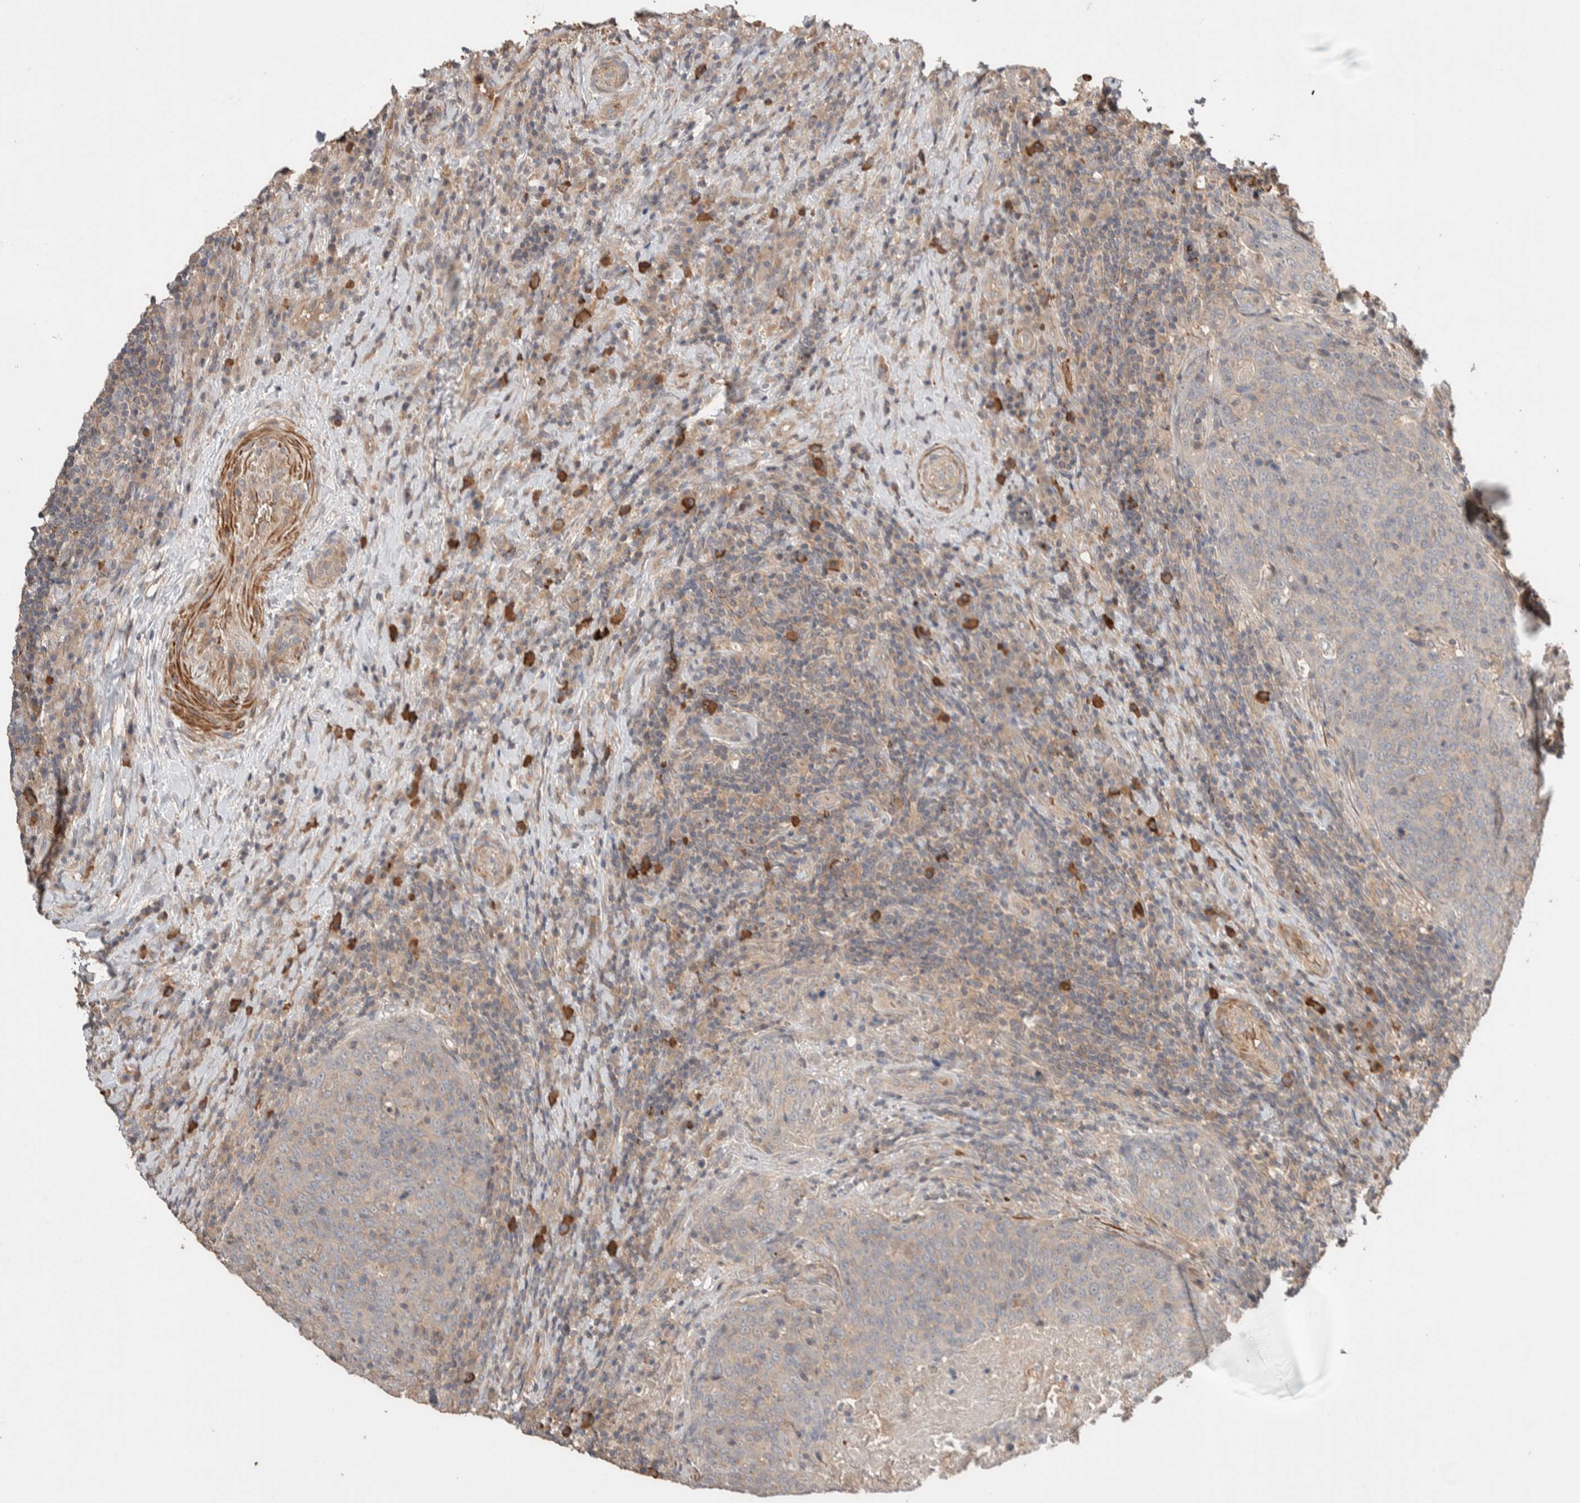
{"staining": {"intensity": "weak", "quantity": "<25%", "location": "cytoplasmic/membranous"}, "tissue": "head and neck cancer", "cell_type": "Tumor cells", "image_type": "cancer", "snomed": [{"axis": "morphology", "description": "Squamous cell carcinoma, NOS"}, {"axis": "morphology", "description": "Squamous cell carcinoma, metastatic, NOS"}, {"axis": "topography", "description": "Lymph node"}, {"axis": "topography", "description": "Head-Neck"}], "caption": "Tumor cells show no significant staining in head and neck squamous cell carcinoma. (DAB immunohistochemistry visualized using brightfield microscopy, high magnification).", "gene": "WDR91", "patient": {"sex": "male", "age": 62}}